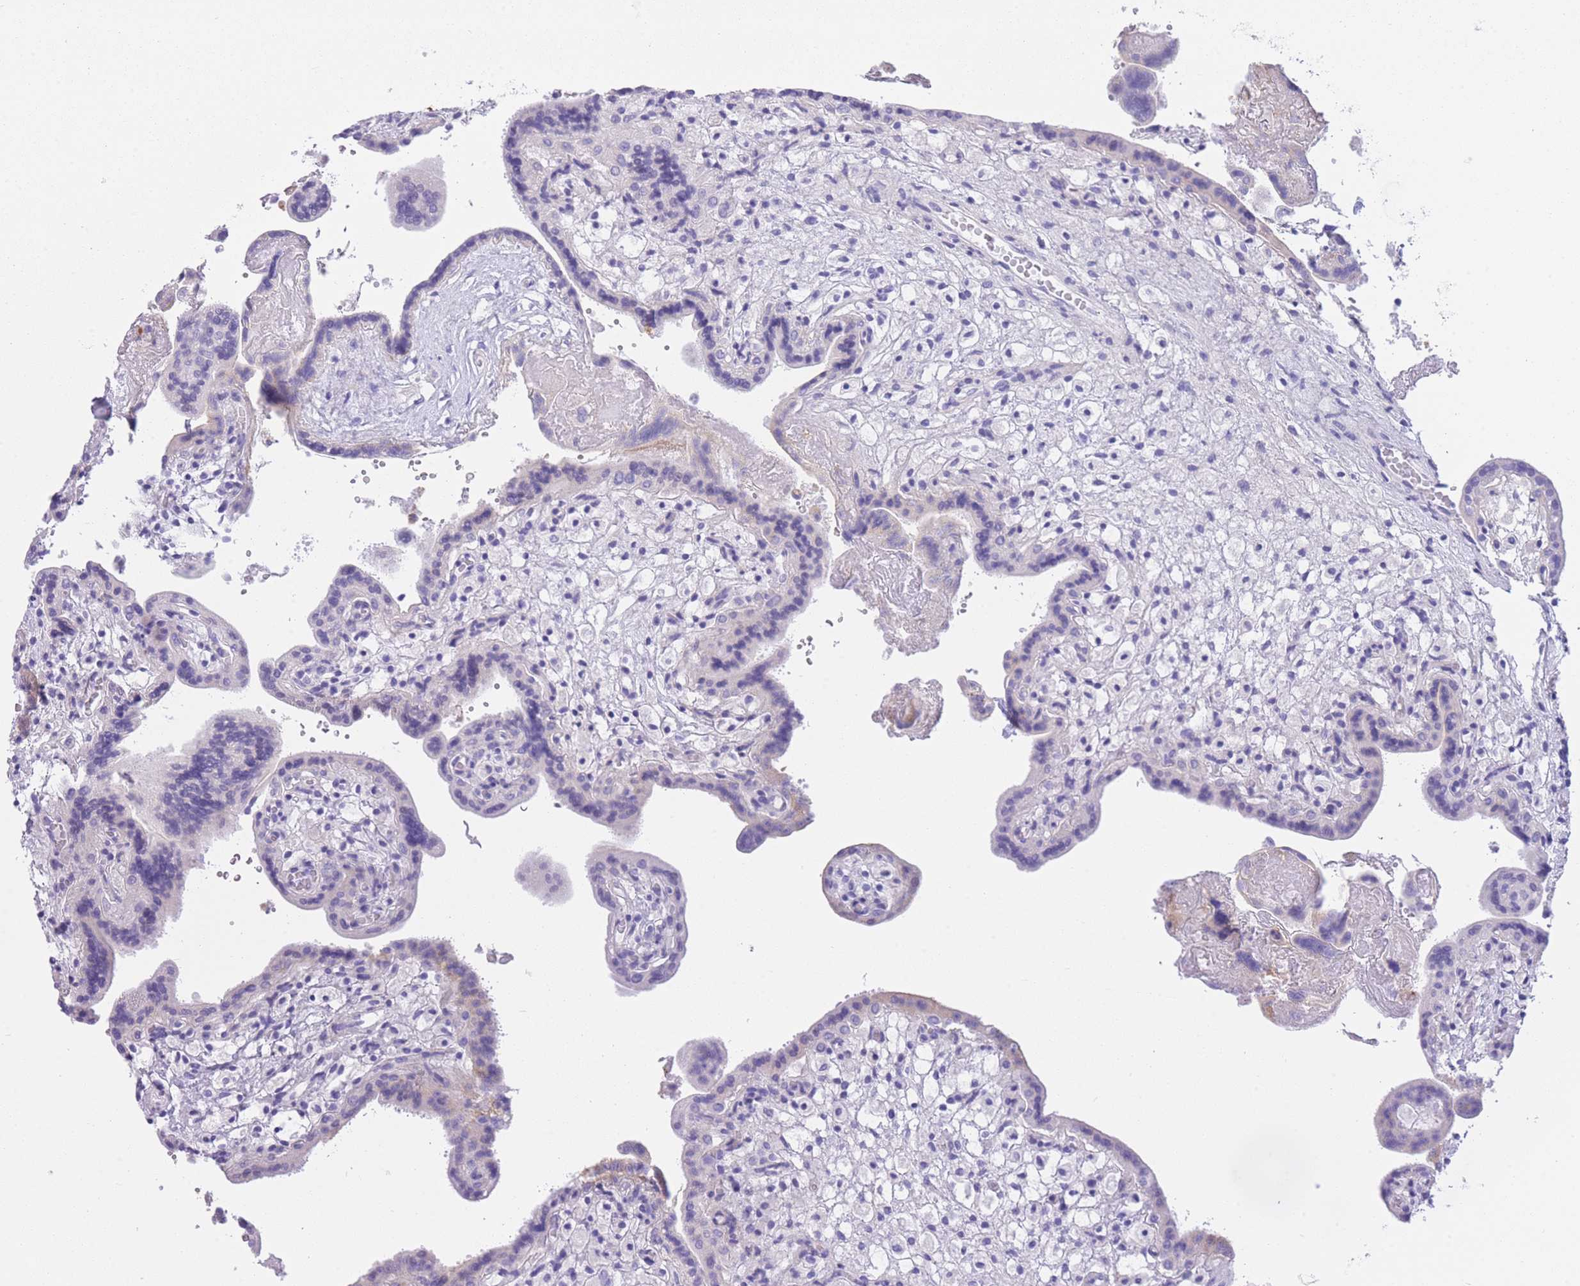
{"staining": {"intensity": "negative", "quantity": "none", "location": "none"}, "tissue": "placenta", "cell_type": "Trophoblastic cells", "image_type": "normal", "snomed": [{"axis": "morphology", "description": "Normal tissue, NOS"}, {"axis": "topography", "description": "Placenta"}], "caption": "Trophoblastic cells are negative for brown protein staining in benign placenta. The staining was performed using DAB (3,3'-diaminobenzidine) to visualize the protein expression in brown, while the nuclei were stained in blue with hematoxylin (Magnification: 20x).", "gene": "PLBD1", "patient": {"sex": "female", "age": 37}}